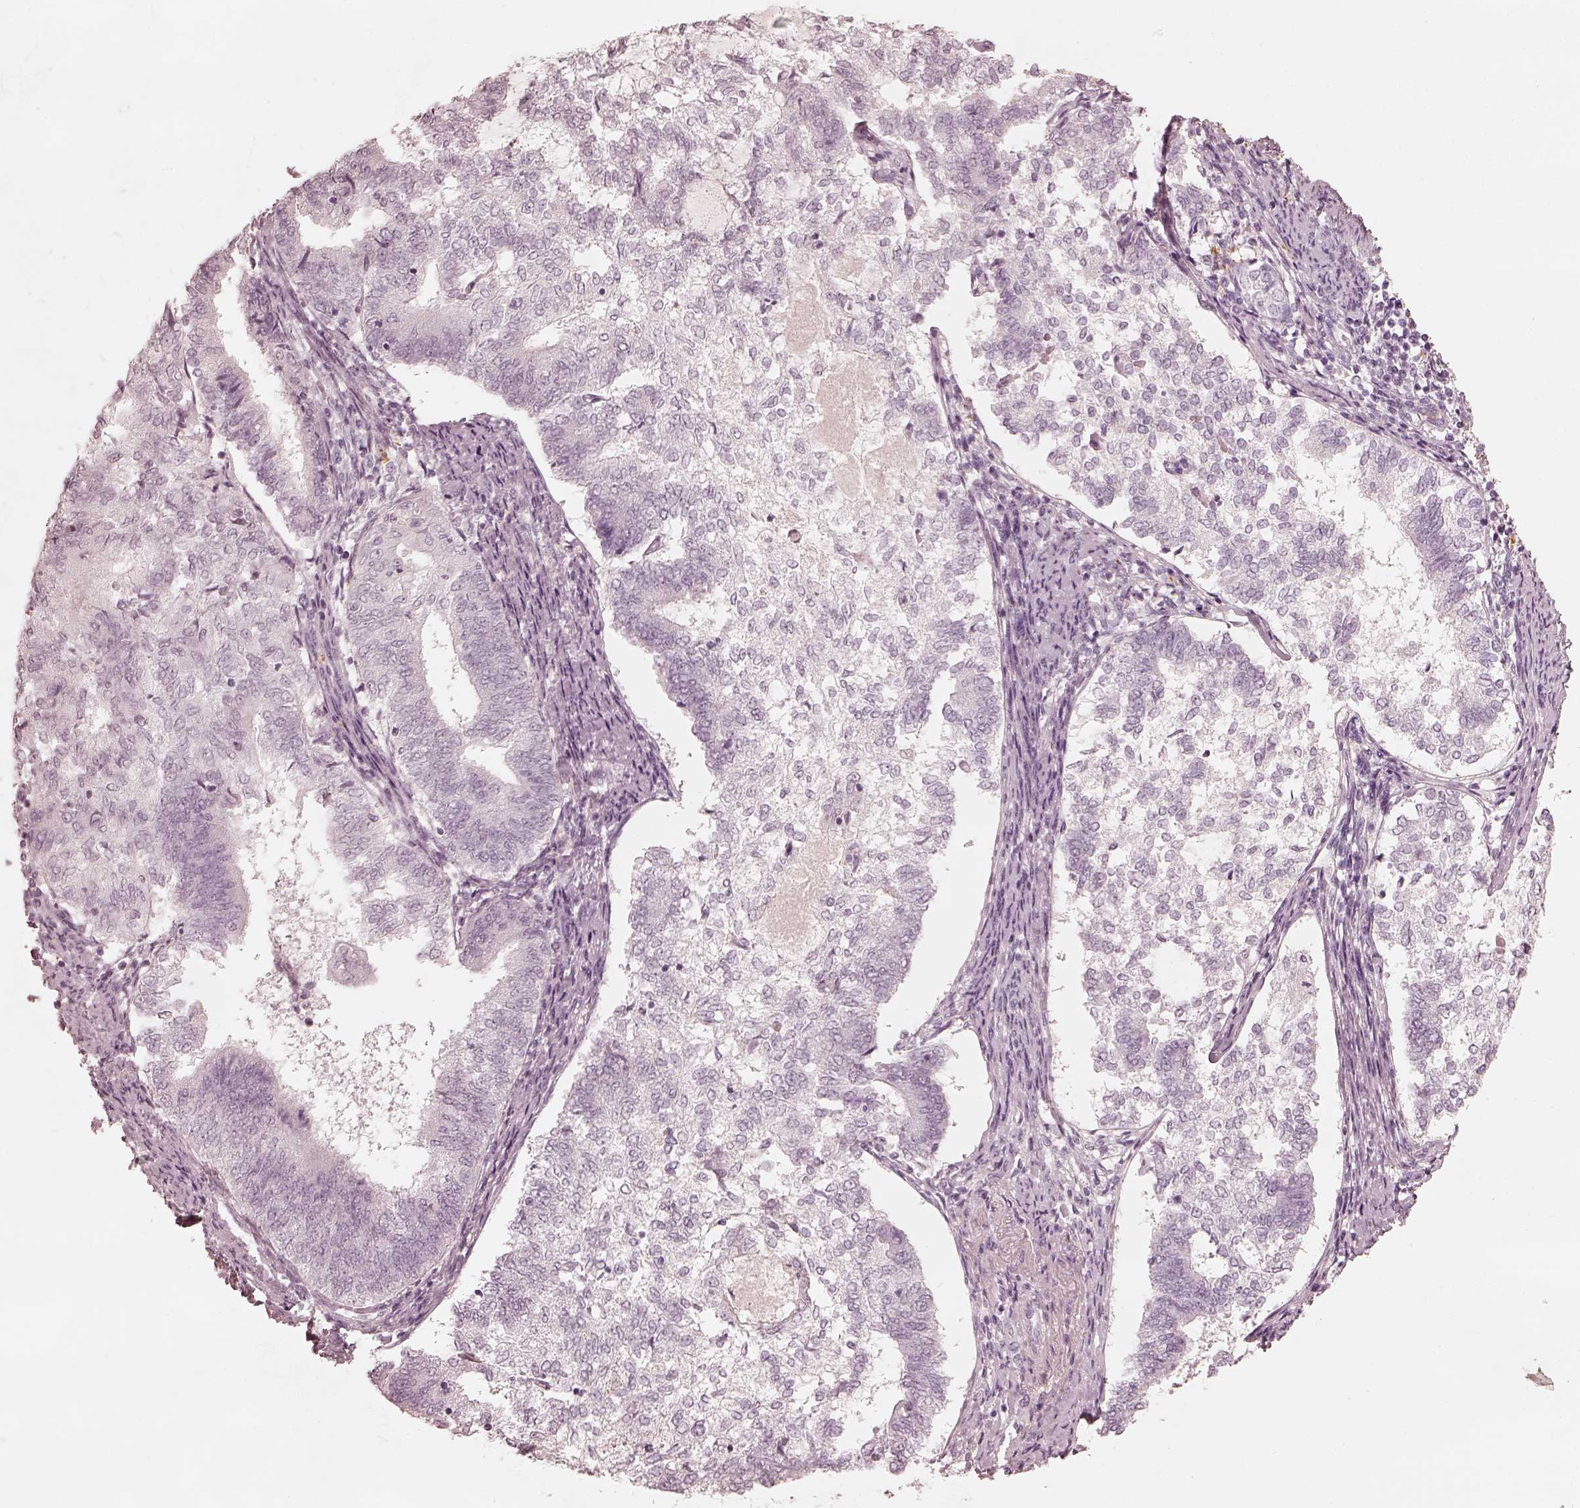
{"staining": {"intensity": "negative", "quantity": "none", "location": "none"}, "tissue": "endometrial cancer", "cell_type": "Tumor cells", "image_type": "cancer", "snomed": [{"axis": "morphology", "description": "Adenocarcinoma, NOS"}, {"axis": "topography", "description": "Endometrium"}], "caption": "Immunohistochemical staining of adenocarcinoma (endometrial) shows no significant expression in tumor cells.", "gene": "ADRB3", "patient": {"sex": "female", "age": 65}}